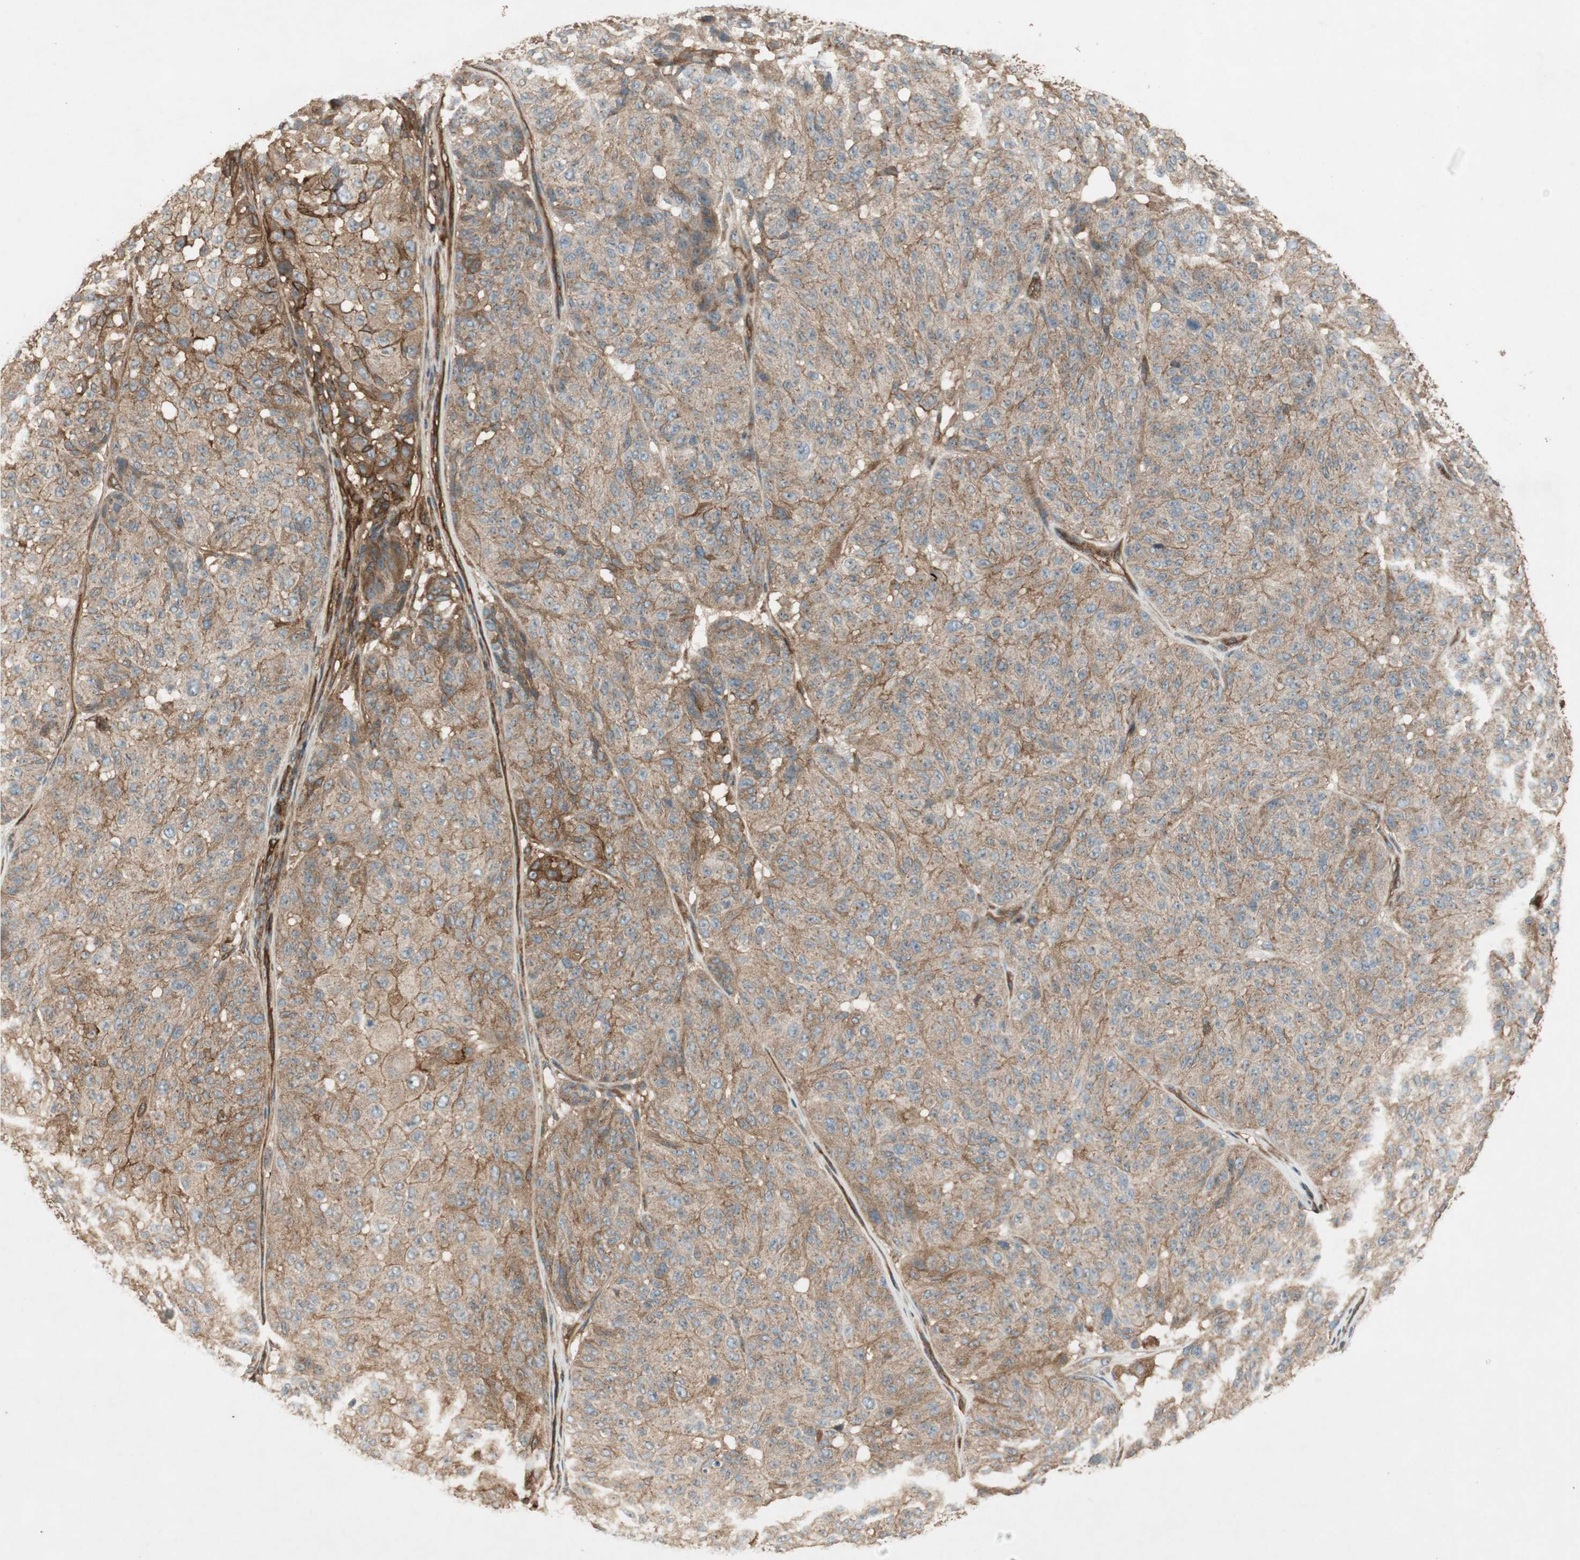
{"staining": {"intensity": "moderate", "quantity": ">75%", "location": "cytoplasmic/membranous"}, "tissue": "melanoma", "cell_type": "Tumor cells", "image_type": "cancer", "snomed": [{"axis": "morphology", "description": "Malignant melanoma, NOS"}, {"axis": "topography", "description": "Skin"}], "caption": "The photomicrograph exhibits immunohistochemical staining of malignant melanoma. There is moderate cytoplasmic/membranous positivity is present in approximately >75% of tumor cells.", "gene": "BTN3A3", "patient": {"sex": "female", "age": 46}}